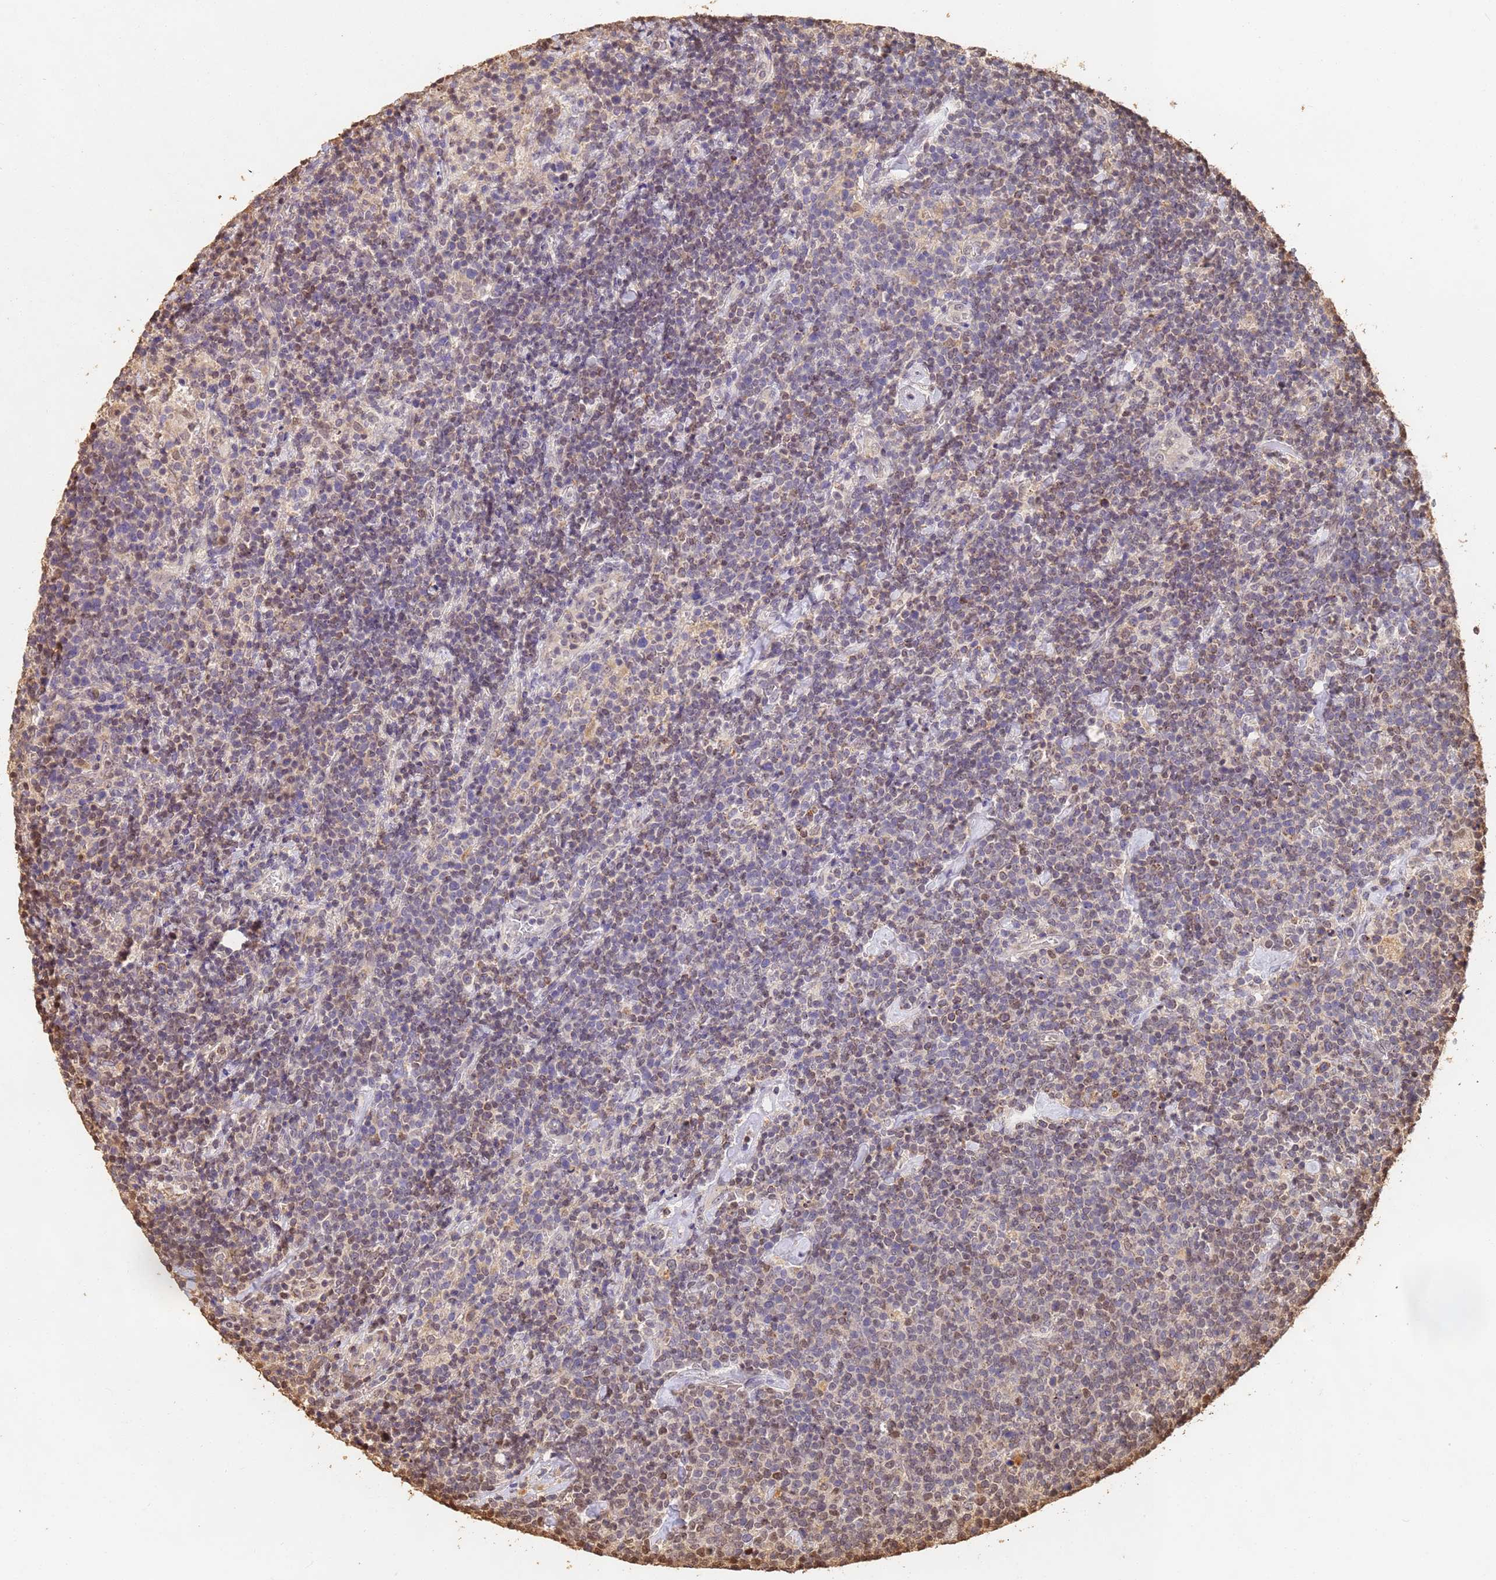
{"staining": {"intensity": "weak", "quantity": "<25%", "location": "nuclear"}, "tissue": "lymphoma", "cell_type": "Tumor cells", "image_type": "cancer", "snomed": [{"axis": "morphology", "description": "Malignant lymphoma, non-Hodgkin's type, High grade"}, {"axis": "topography", "description": "Lymph node"}], "caption": "The IHC micrograph has no significant expression in tumor cells of lymphoma tissue.", "gene": "JAK2", "patient": {"sex": "male", "age": 61}}